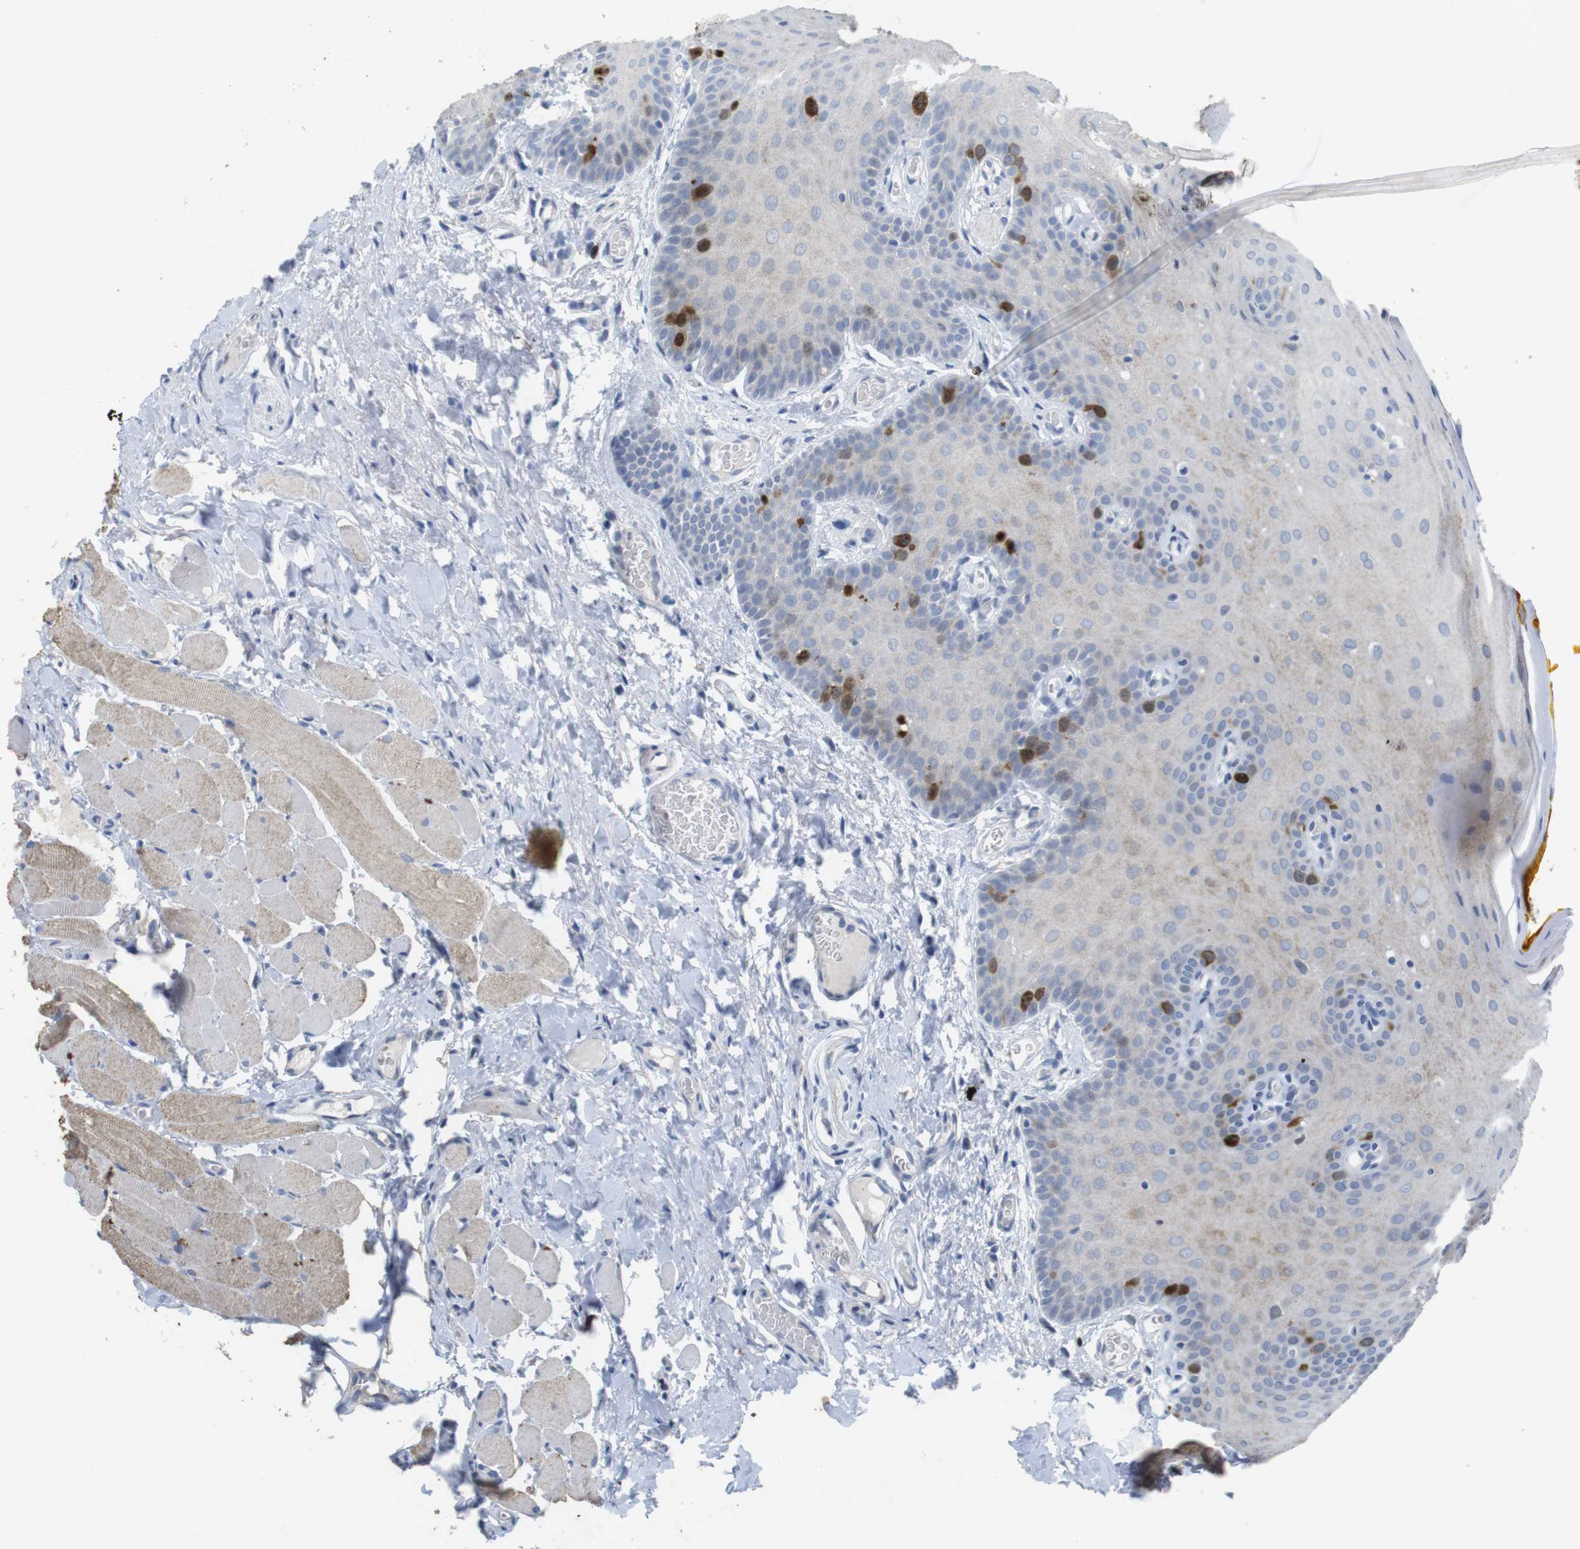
{"staining": {"intensity": "moderate", "quantity": "<25%", "location": "cytoplasmic/membranous"}, "tissue": "oral mucosa", "cell_type": "Squamous epithelial cells", "image_type": "normal", "snomed": [{"axis": "morphology", "description": "Normal tissue, NOS"}, {"axis": "topography", "description": "Oral tissue"}], "caption": "Protein expression analysis of unremarkable human oral mucosa reveals moderate cytoplasmic/membranous staining in about <25% of squamous epithelial cells. (DAB IHC, brown staining for protein, blue staining for nuclei).", "gene": "KPNA2", "patient": {"sex": "male", "age": 54}}